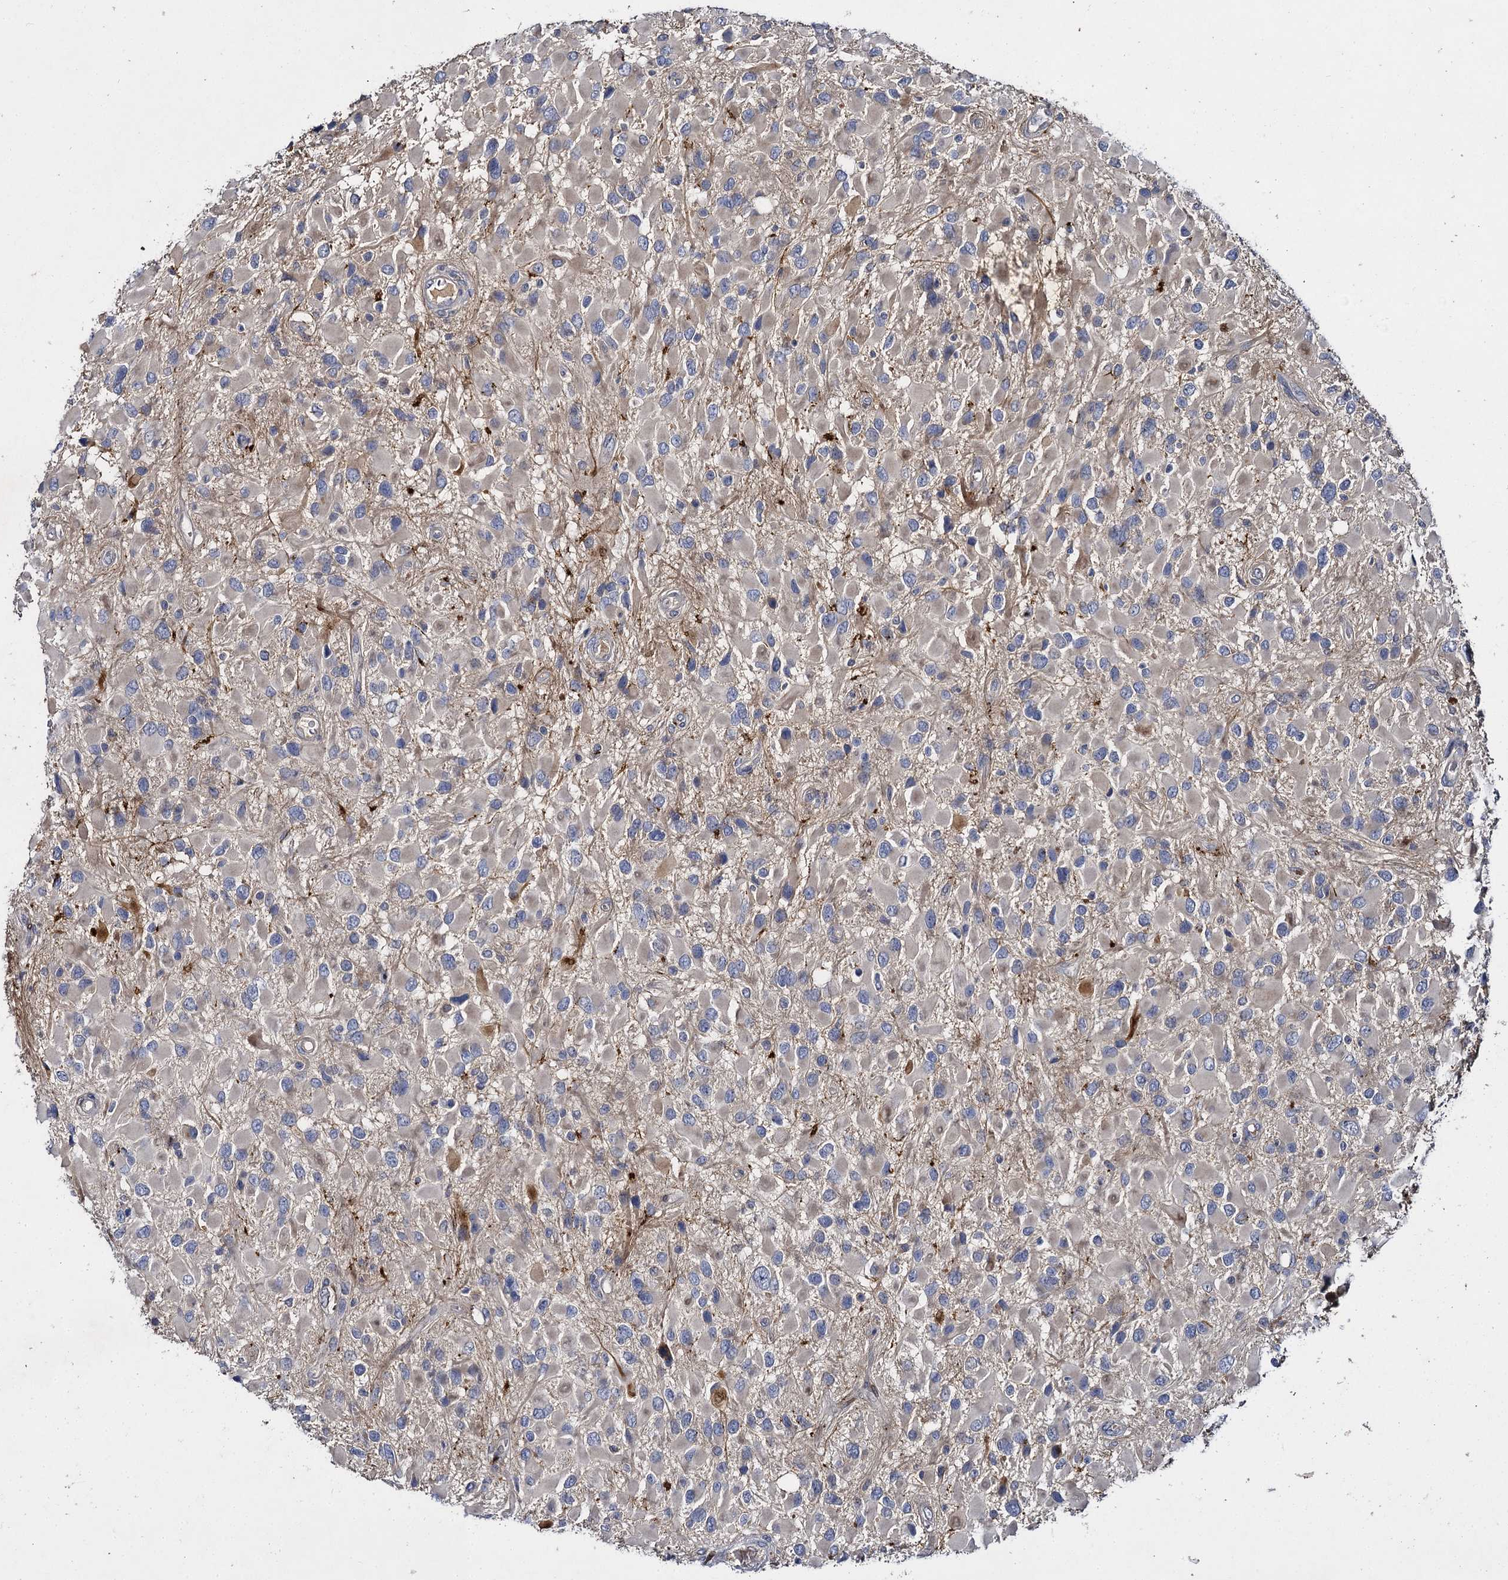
{"staining": {"intensity": "negative", "quantity": "none", "location": "none"}, "tissue": "glioma", "cell_type": "Tumor cells", "image_type": "cancer", "snomed": [{"axis": "morphology", "description": "Glioma, malignant, High grade"}, {"axis": "topography", "description": "Brain"}], "caption": "Tumor cells show no significant protein expression in glioma.", "gene": "SLC11A2", "patient": {"sex": "male", "age": 53}}